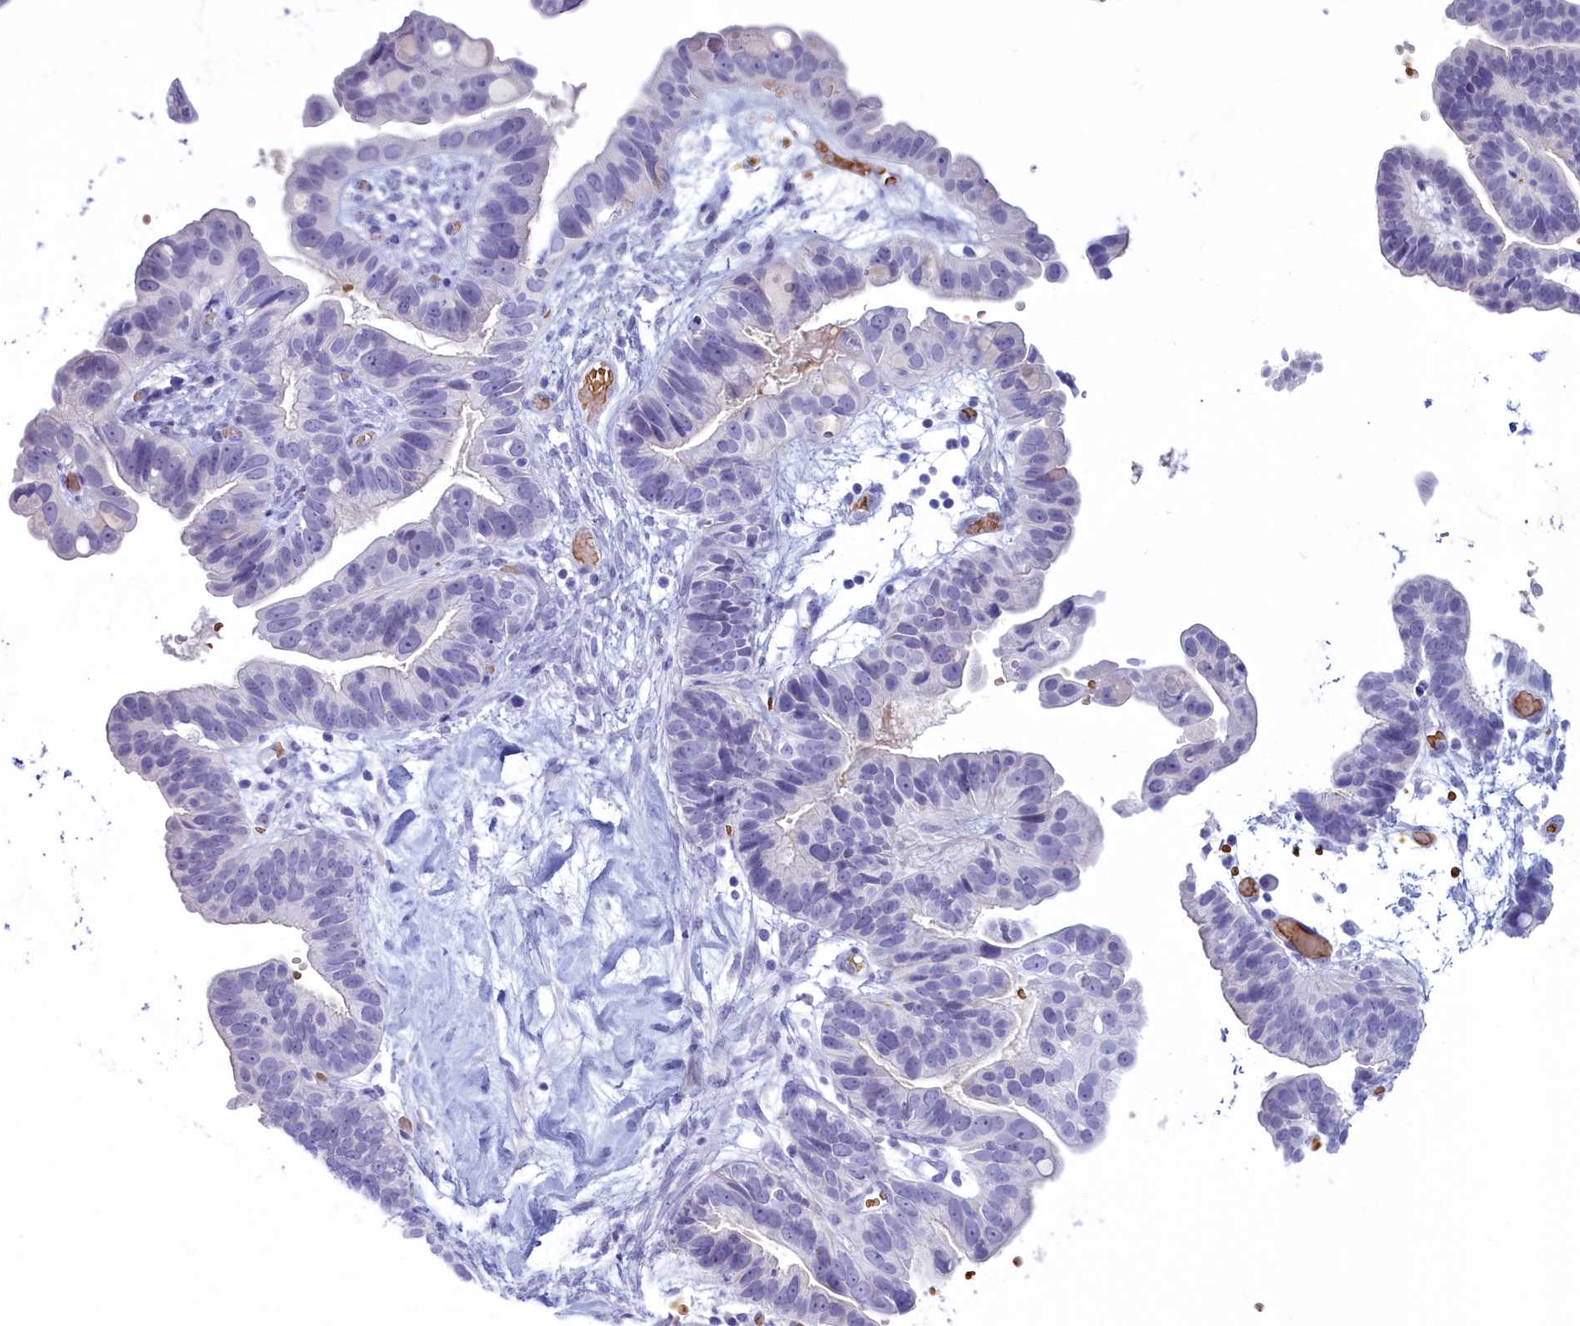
{"staining": {"intensity": "negative", "quantity": "none", "location": "none"}, "tissue": "ovarian cancer", "cell_type": "Tumor cells", "image_type": "cancer", "snomed": [{"axis": "morphology", "description": "Cystadenocarcinoma, serous, NOS"}, {"axis": "topography", "description": "Ovary"}], "caption": "This is an IHC photomicrograph of ovarian cancer. There is no expression in tumor cells.", "gene": "GAPDHS", "patient": {"sex": "female", "age": 56}}